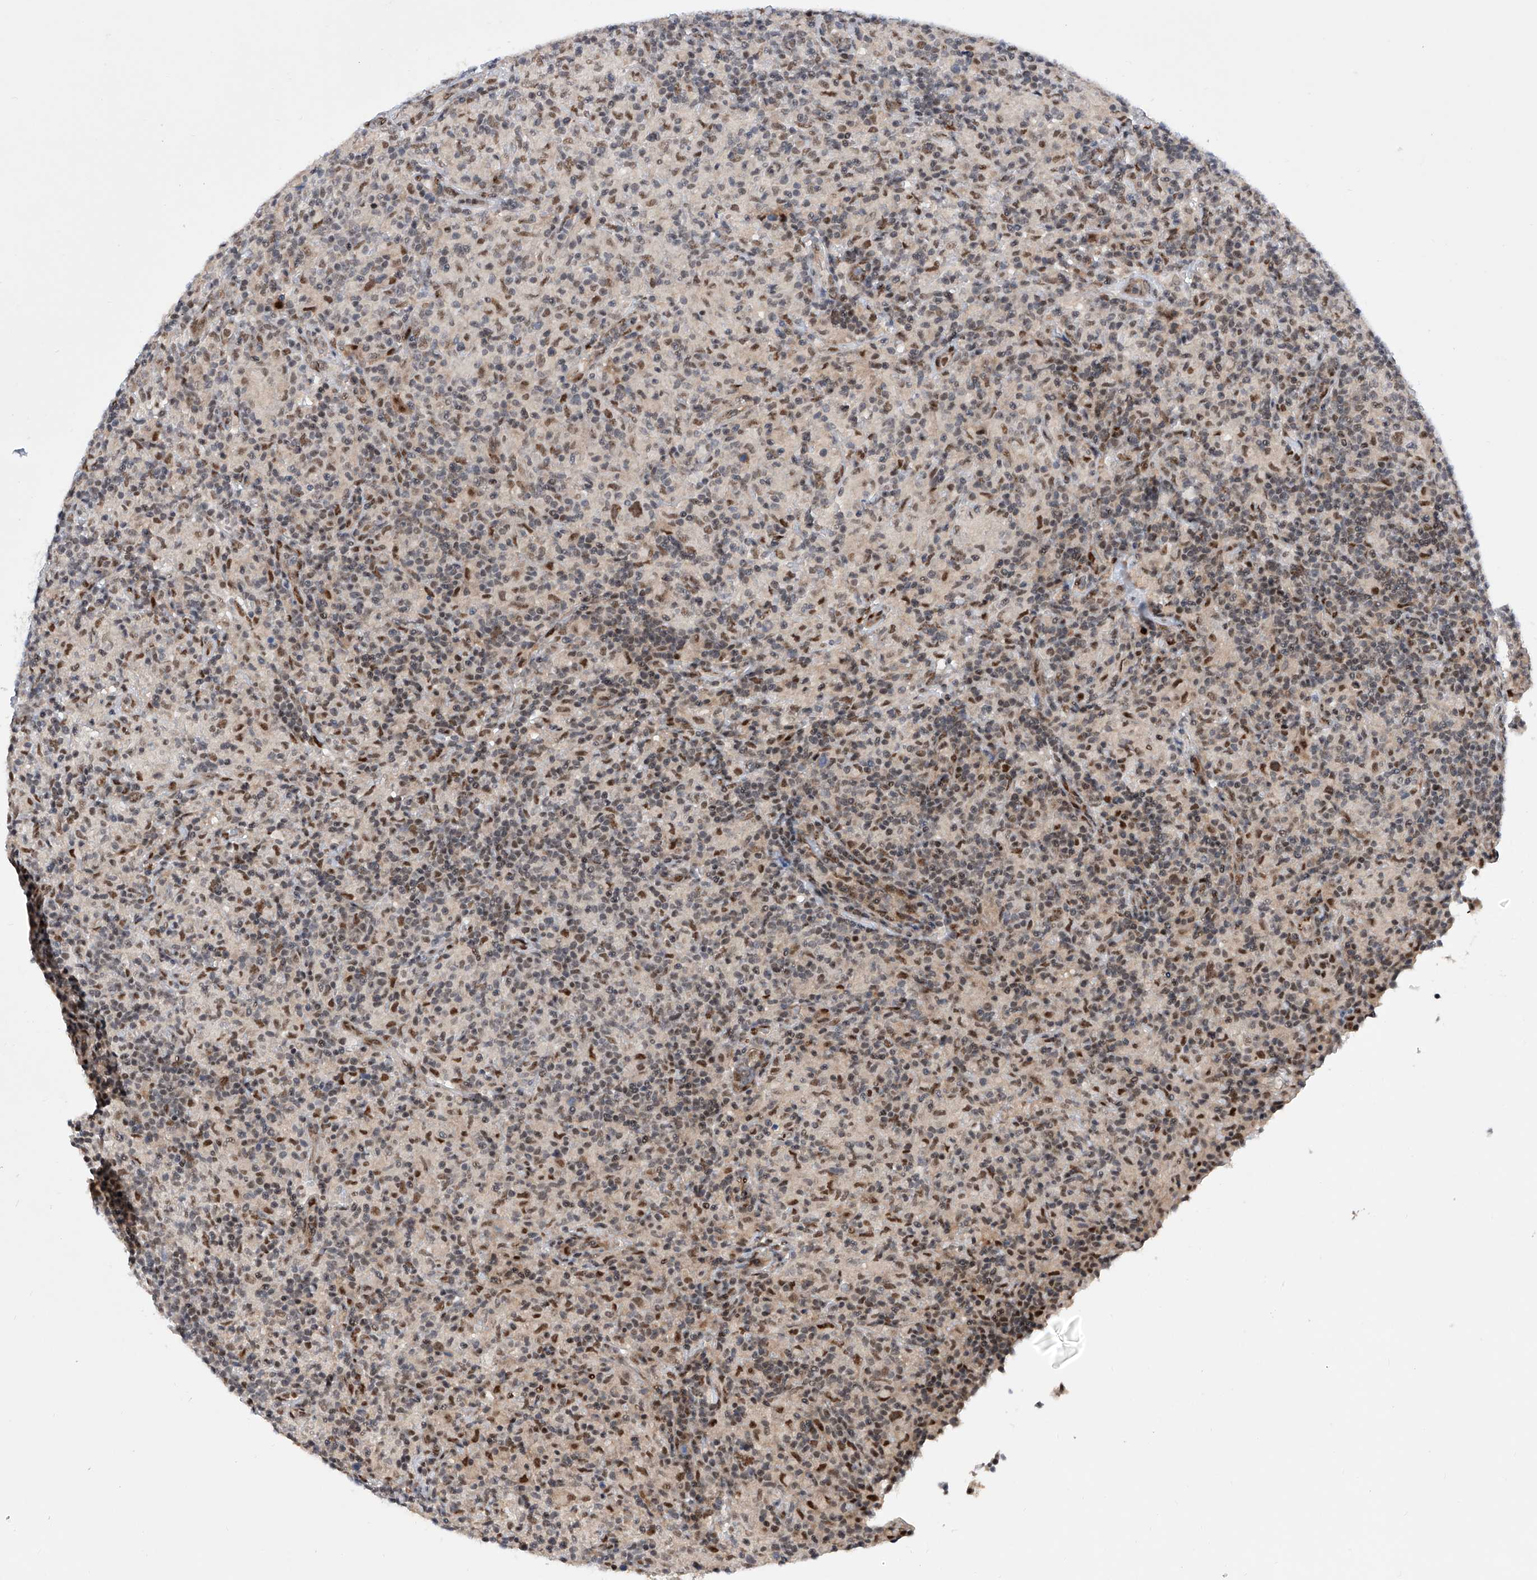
{"staining": {"intensity": "moderate", "quantity": ">75%", "location": "nuclear"}, "tissue": "lymphoma", "cell_type": "Tumor cells", "image_type": "cancer", "snomed": [{"axis": "morphology", "description": "Hodgkin's disease, NOS"}, {"axis": "topography", "description": "Lymph node"}], "caption": "The photomicrograph exhibits staining of lymphoma, revealing moderate nuclear protein expression (brown color) within tumor cells. The staining was performed using DAB (3,3'-diaminobenzidine), with brown indicating positive protein expression. Nuclei are stained blue with hematoxylin.", "gene": "RAD54L", "patient": {"sex": "male", "age": 70}}